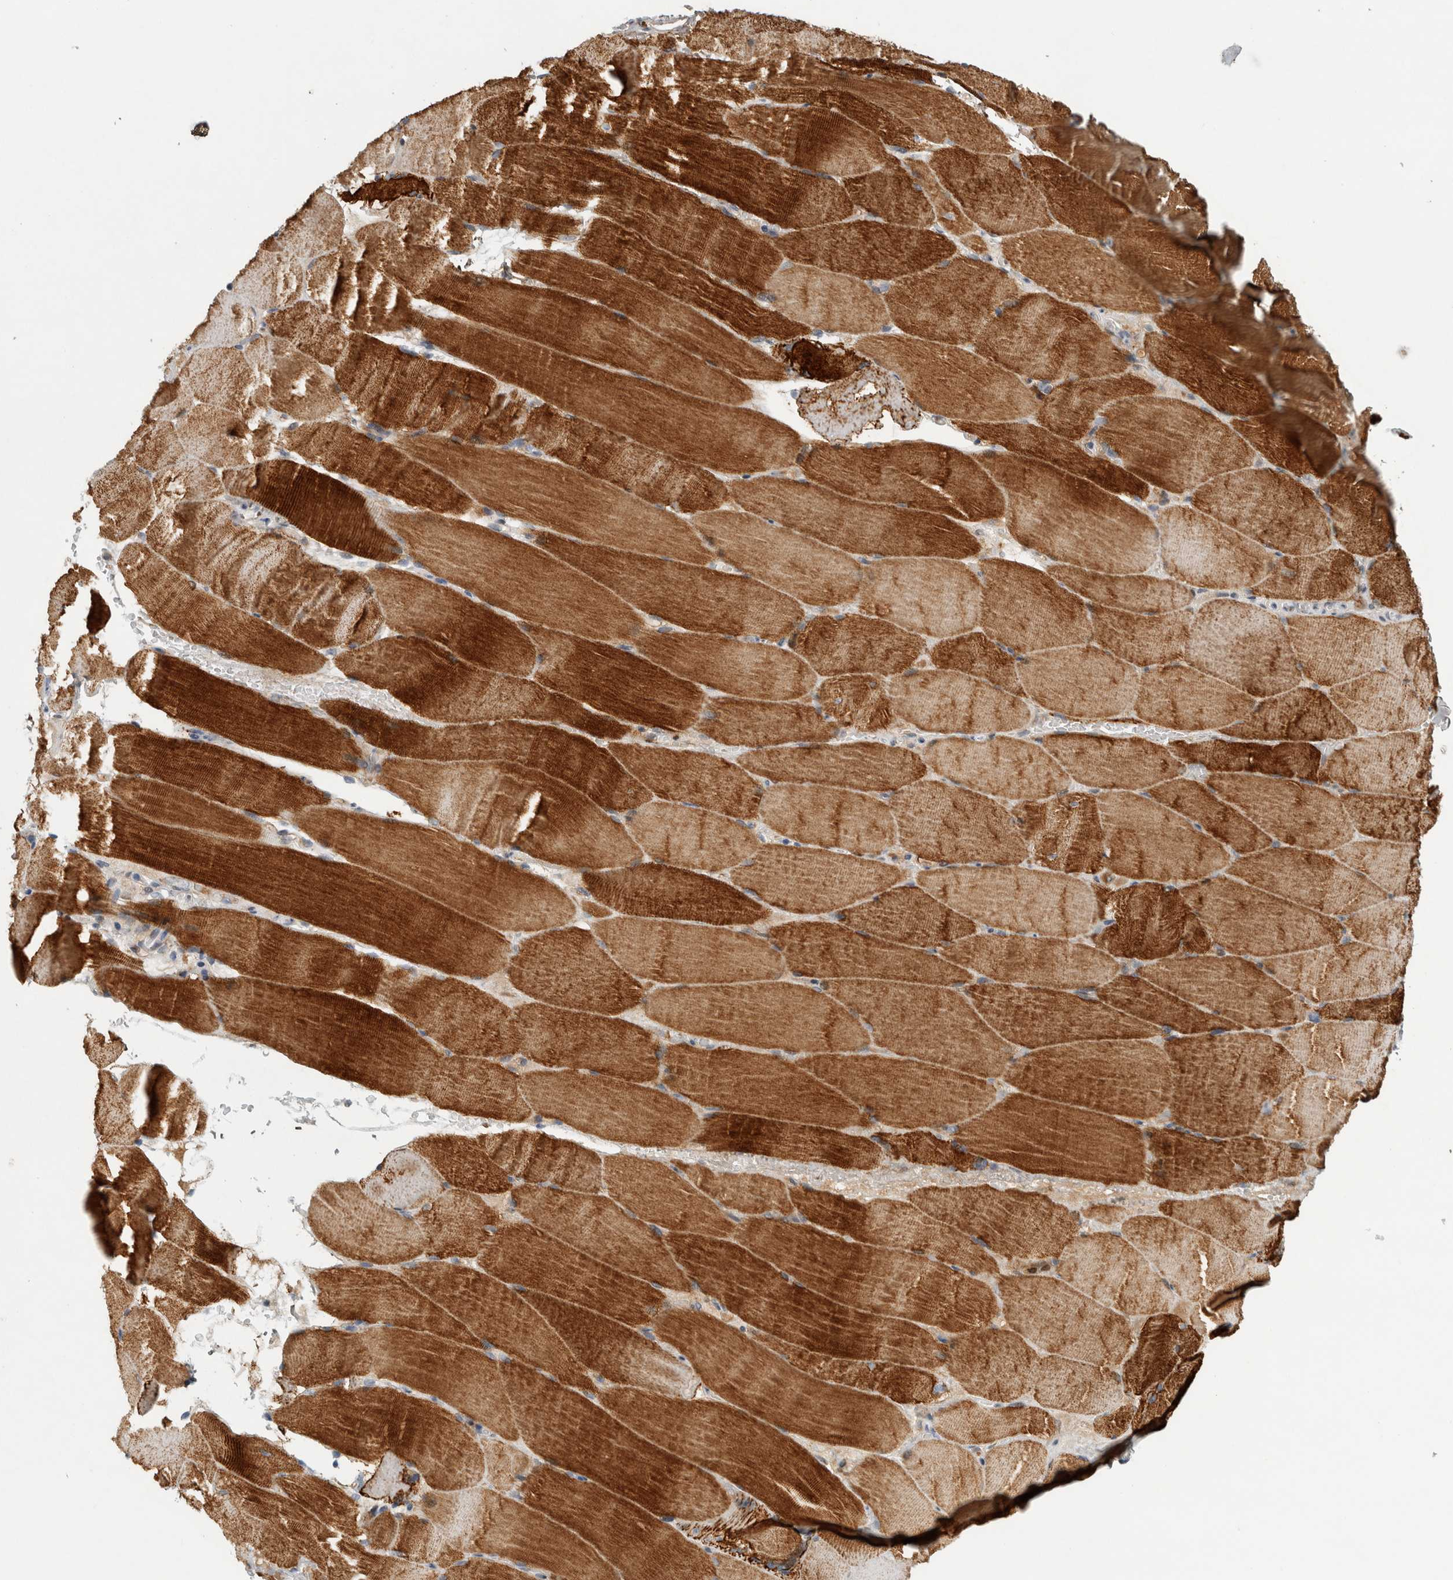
{"staining": {"intensity": "moderate", "quantity": ">75%", "location": "cytoplasmic/membranous"}, "tissue": "skeletal muscle", "cell_type": "Myocytes", "image_type": "normal", "snomed": [{"axis": "morphology", "description": "Normal tissue, NOS"}, {"axis": "topography", "description": "Skeletal muscle"}, {"axis": "topography", "description": "Parathyroid gland"}], "caption": "Immunohistochemistry (IHC) photomicrograph of benign human skeletal muscle stained for a protein (brown), which demonstrates medium levels of moderate cytoplasmic/membranous positivity in about >75% of myocytes.", "gene": "RBM48", "patient": {"sex": "female", "age": 37}}